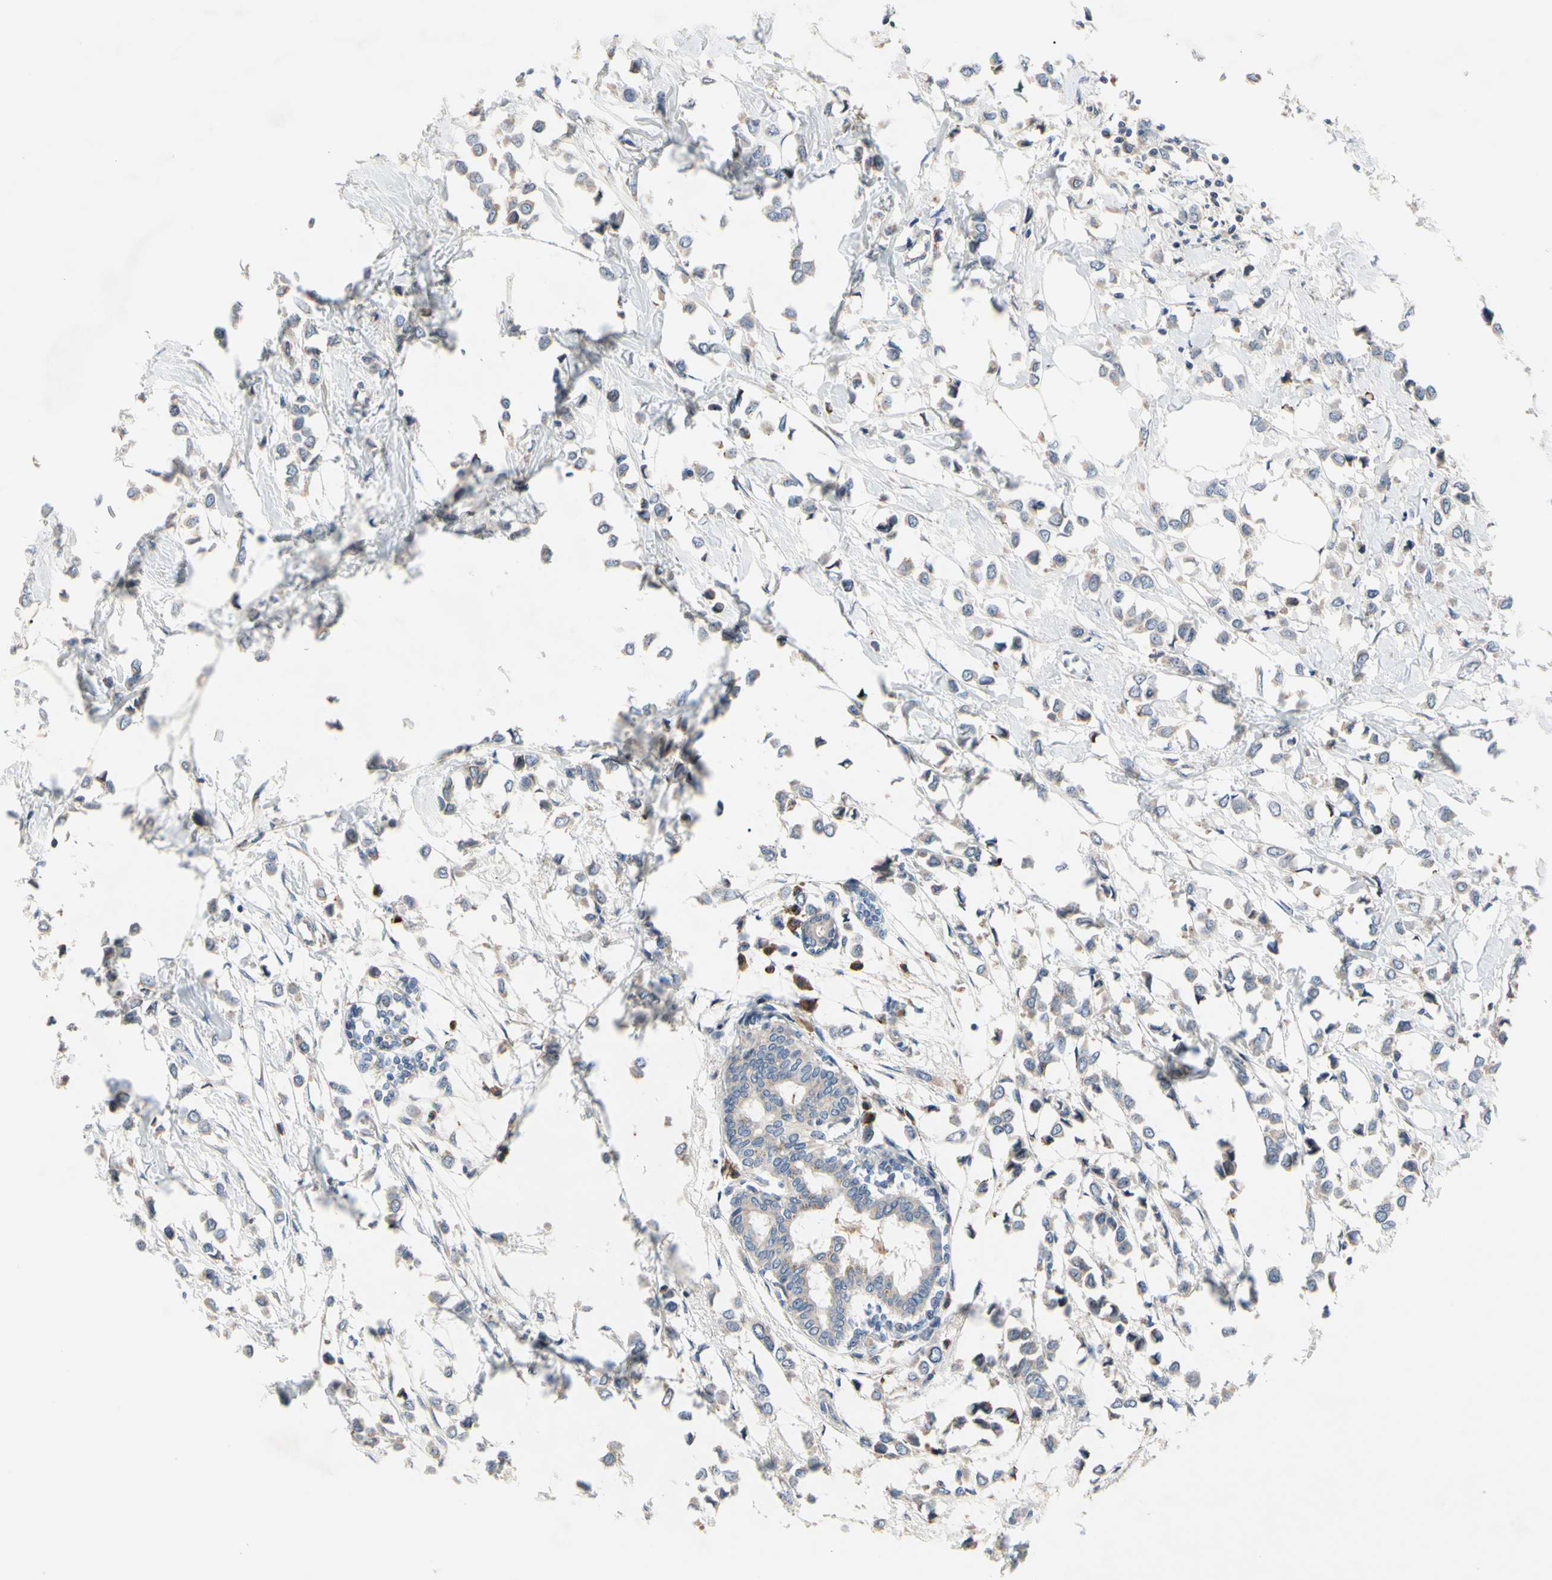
{"staining": {"intensity": "weak", "quantity": "25%-75%", "location": "cytoplasmic/membranous"}, "tissue": "breast cancer", "cell_type": "Tumor cells", "image_type": "cancer", "snomed": [{"axis": "morphology", "description": "Lobular carcinoma"}, {"axis": "topography", "description": "Breast"}], "caption": "Immunohistochemistry (IHC) (DAB) staining of human breast cancer reveals weak cytoplasmic/membranous protein expression in approximately 25%-75% of tumor cells. The protein is shown in brown color, while the nuclei are stained blue.", "gene": "MMEL1", "patient": {"sex": "female", "age": 51}}